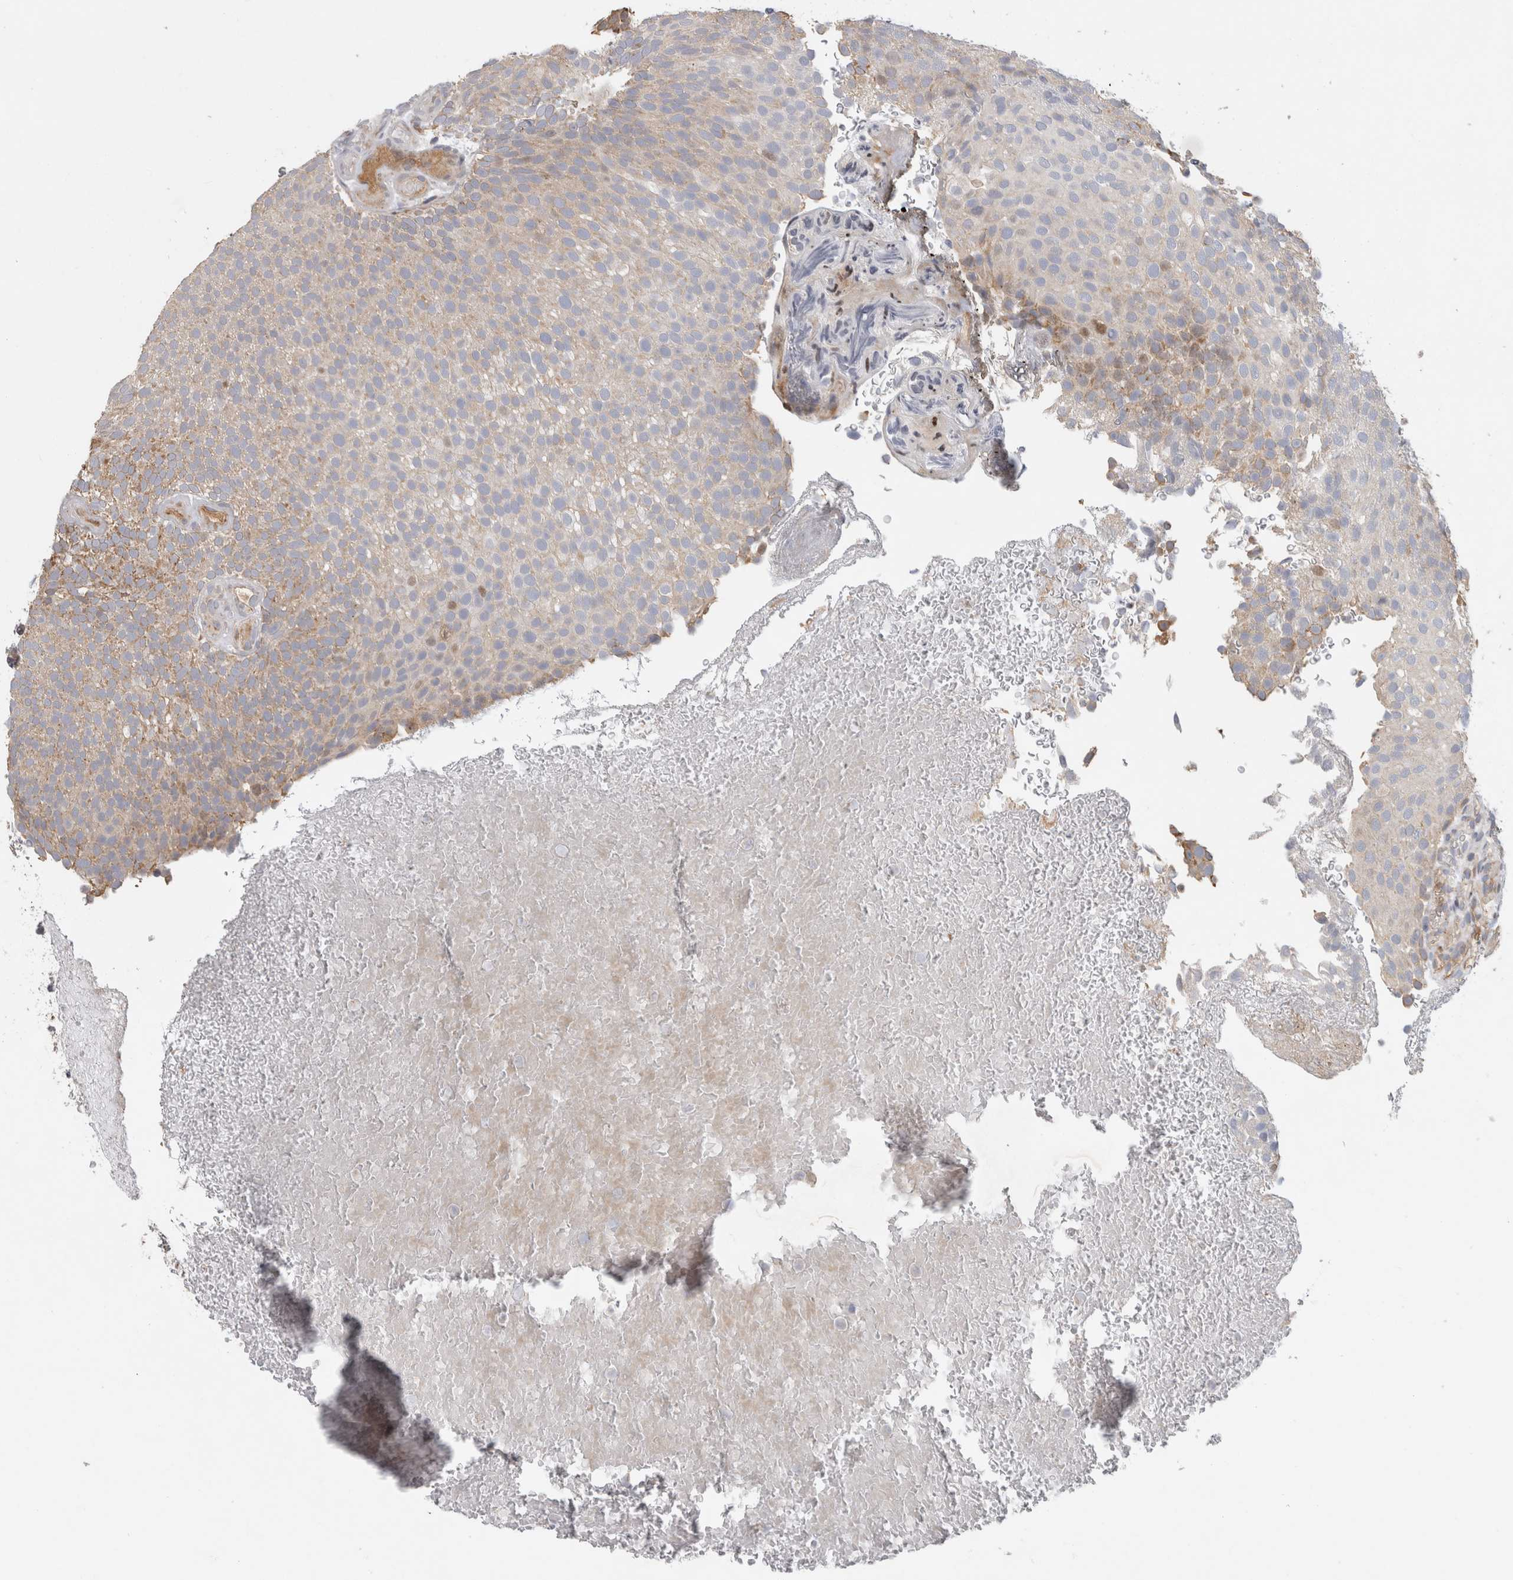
{"staining": {"intensity": "weak", "quantity": "<25%", "location": "cytoplasmic/membranous"}, "tissue": "urothelial cancer", "cell_type": "Tumor cells", "image_type": "cancer", "snomed": [{"axis": "morphology", "description": "Urothelial carcinoma, Low grade"}, {"axis": "topography", "description": "Urinary bladder"}], "caption": "This is a image of immunohistochemistry (IHC) staining of urothelial carcinoma (low-grade), which shows no staining in tumor cells.", "gene": "RBM48", "patient": {"sex": "male", "age": 78}}